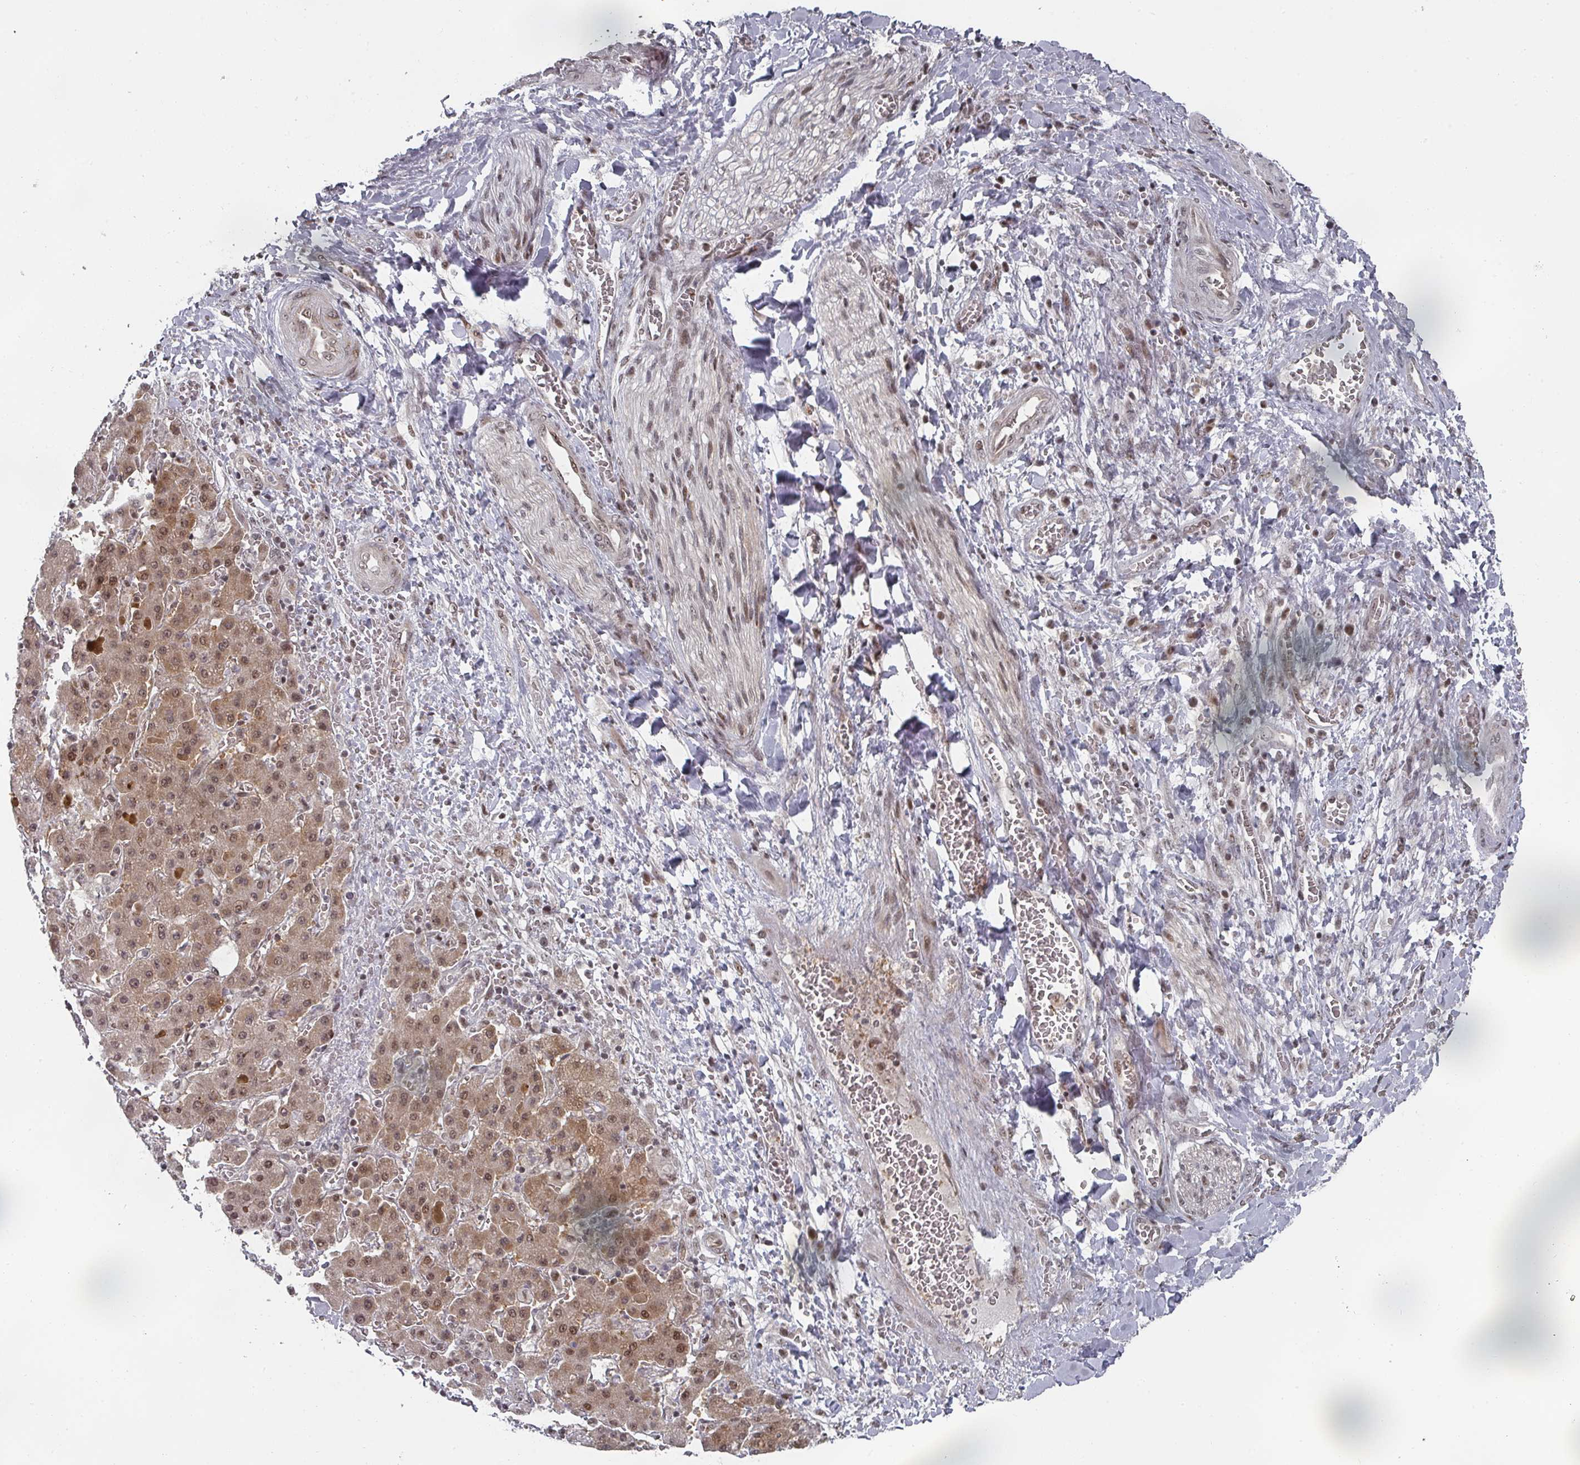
{"staining": {"intensity": "moderate", "quantity": ">75%", "location": "cytoplasmic/membranous,nuclear"}, "tissue": "liver cancer", "cell_type": "Tumor cells", "image_type": "cancer", "snomed": [{"axis": "morphology", "description": "Cholangiocarcinoma"}, {"axis": "topography", "description": "Liver"}], "caption": "A medium amount of moderate cytoplasmic/membranous and nuclear positivity is identified in about >75% of tumor cells in liver cancer tissue.", "gene": "KIF1C", "patient": {"sex": "female", "age": 52}}